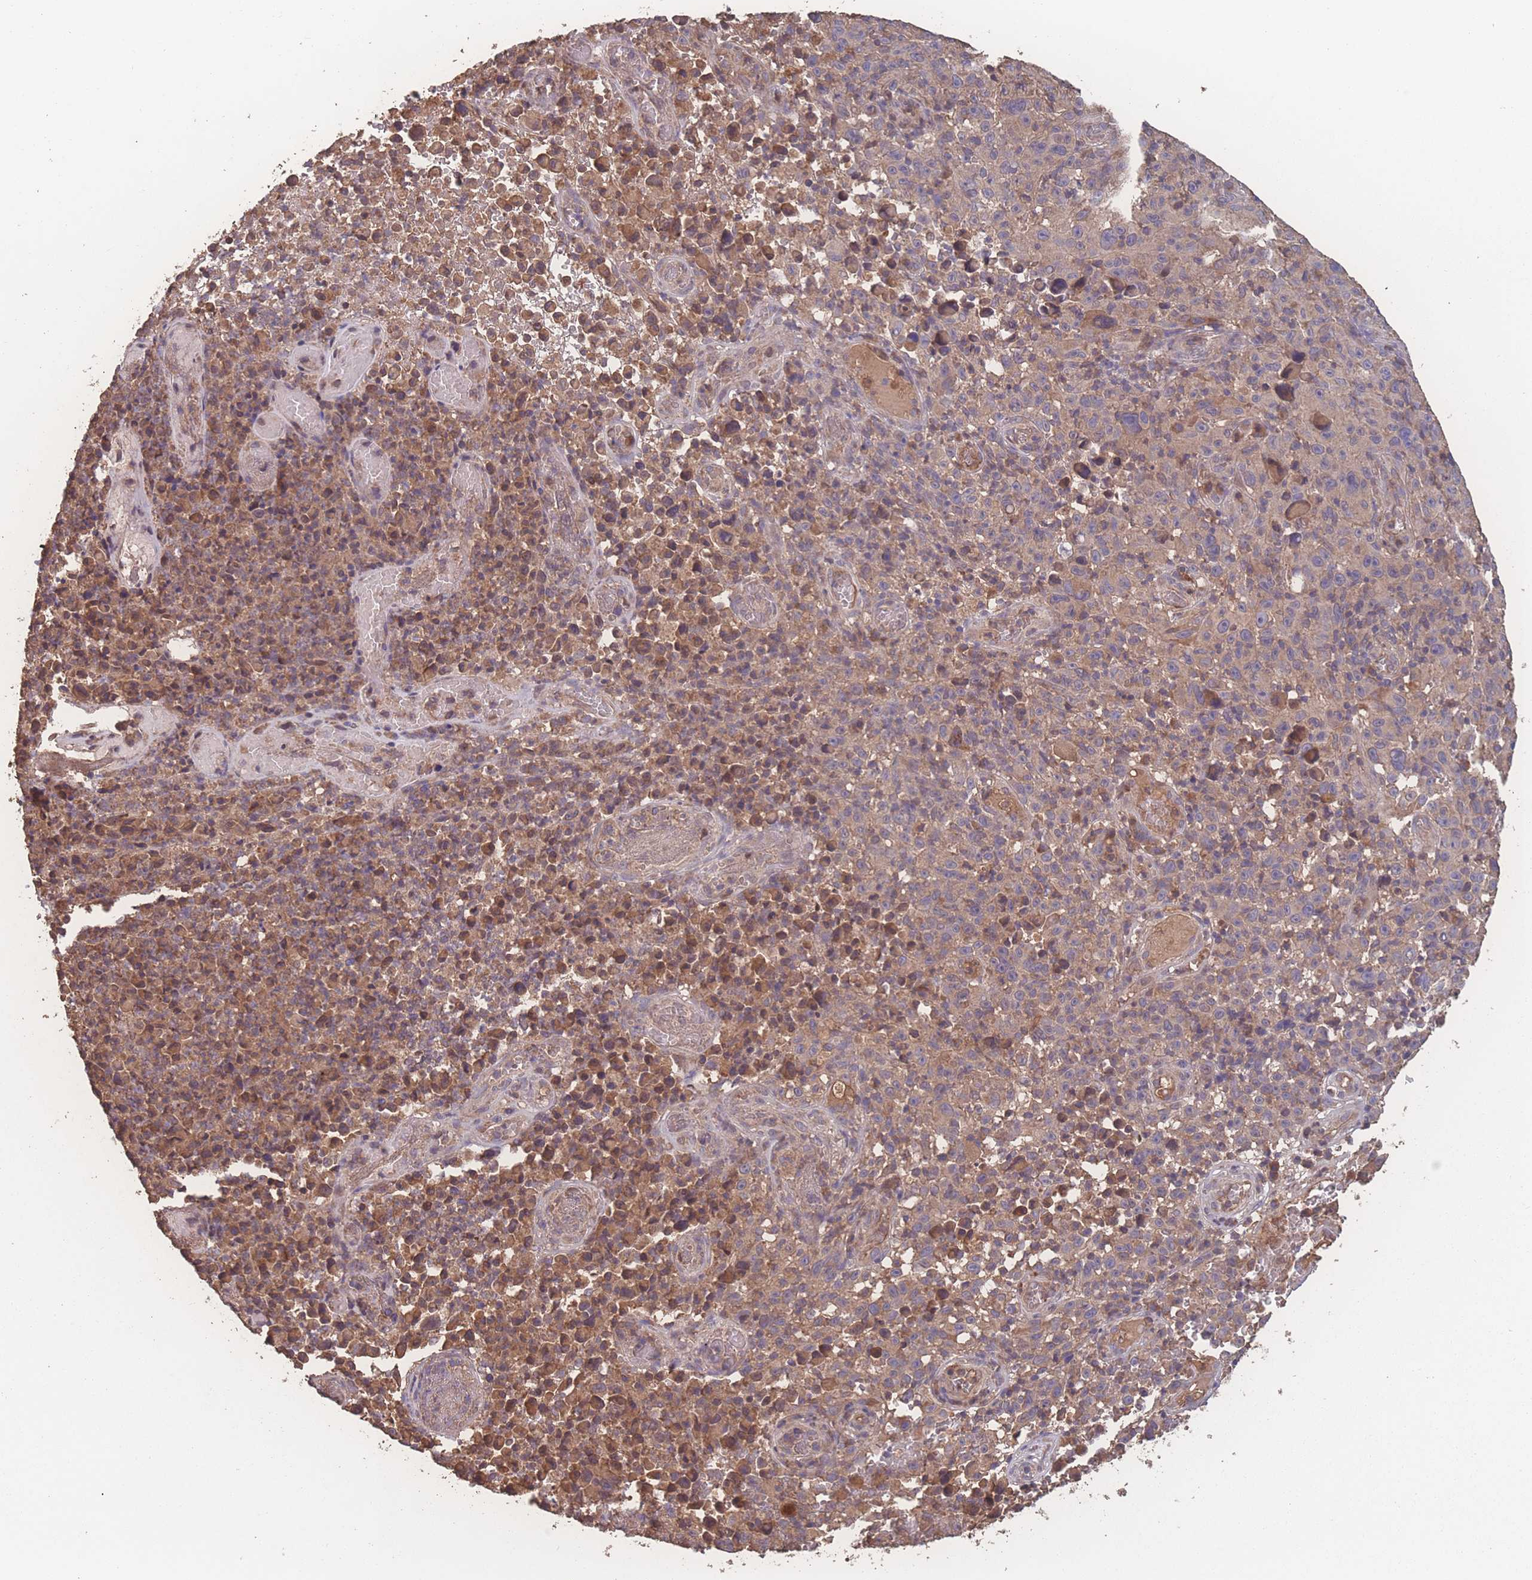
{"staining": {"intensity": "moderate", "quantity": "<25%", "location": "cytoplasmic/membranous"}, "tissue": "melanoma", "cell_type": "Tumor cells", "image_type": "cancer", "snomed": [{"axis": "morphology", "description": "Malignant melanoma, NOS"}, {"axis": "topography", "description": "Skin"}], "caption": "Malignant melanoma stained with DAB (3,3'-diaminobenzidine) immunohistochemistry demonstrates low levels of moderate cytoplasmic/membranous expression in approximately <25% of tumor cells. Immunohistochemistry (ihc) stains the protein of interest in brown and the nuclei are stained blue.", "gene": "ATXN10", "patient": {"sex": "female", "age": 82}}